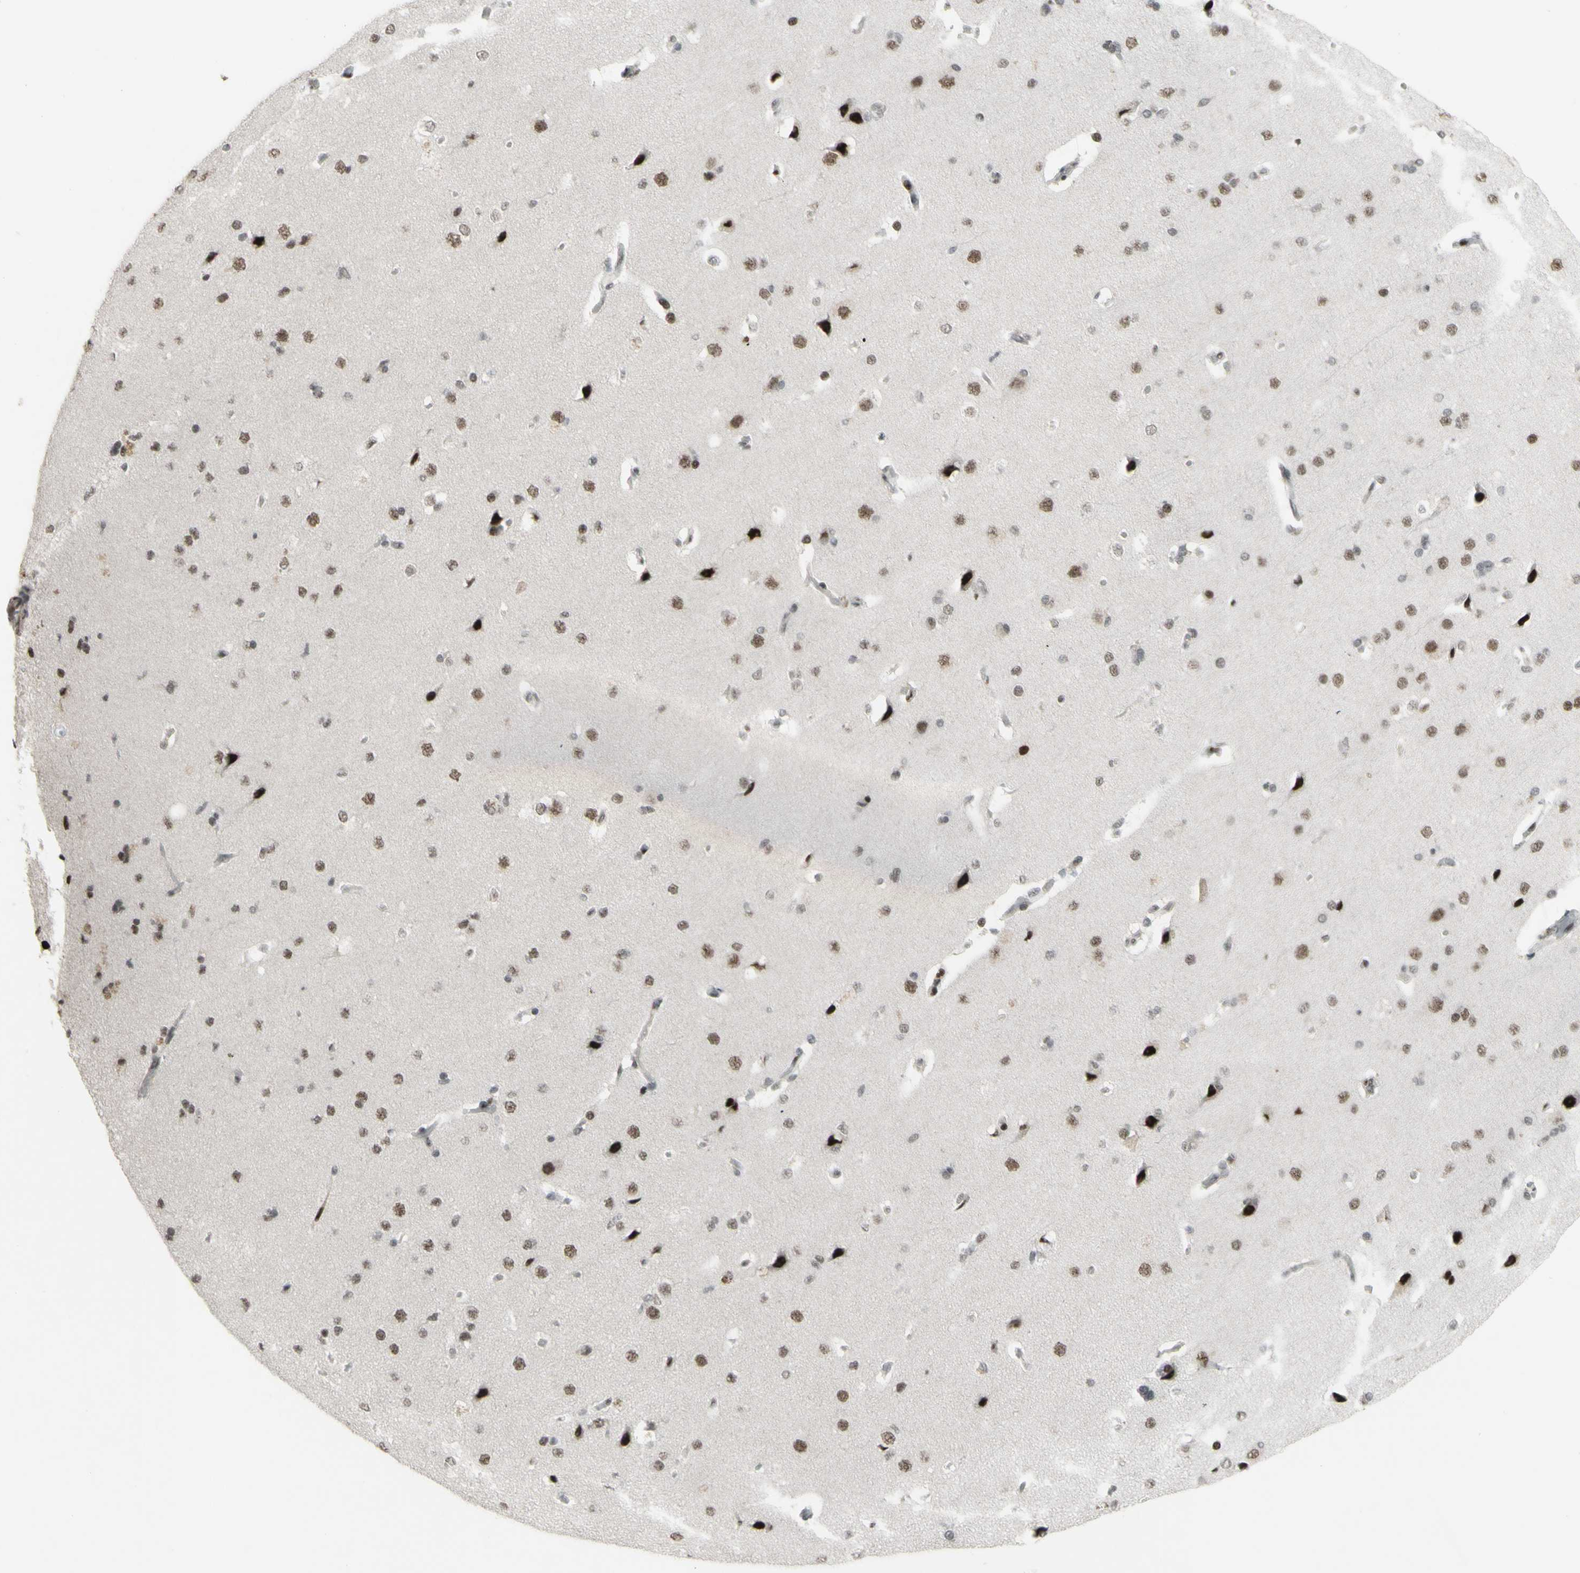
{"staining": {"intensity": "weak", "quantity": "25%-75%", "location": "nuclear"}, "tissue": "cerebral cortex", "cell_type": "Endothelial cells", "image_type": "normal", "snomed": [{"axis": "morphology", "description": "Normal tissue, NOS"}, {"axis": "topography", "description": "Cerebral cortex"}], "caption": "Human cerebral cortex stained for a protein (brown) displays weak nuclear positive staining in approximately 25%-75% of endothelial cells.", "gene": "SUPT6H", "patient": {"sex": "male", "age": 62}}